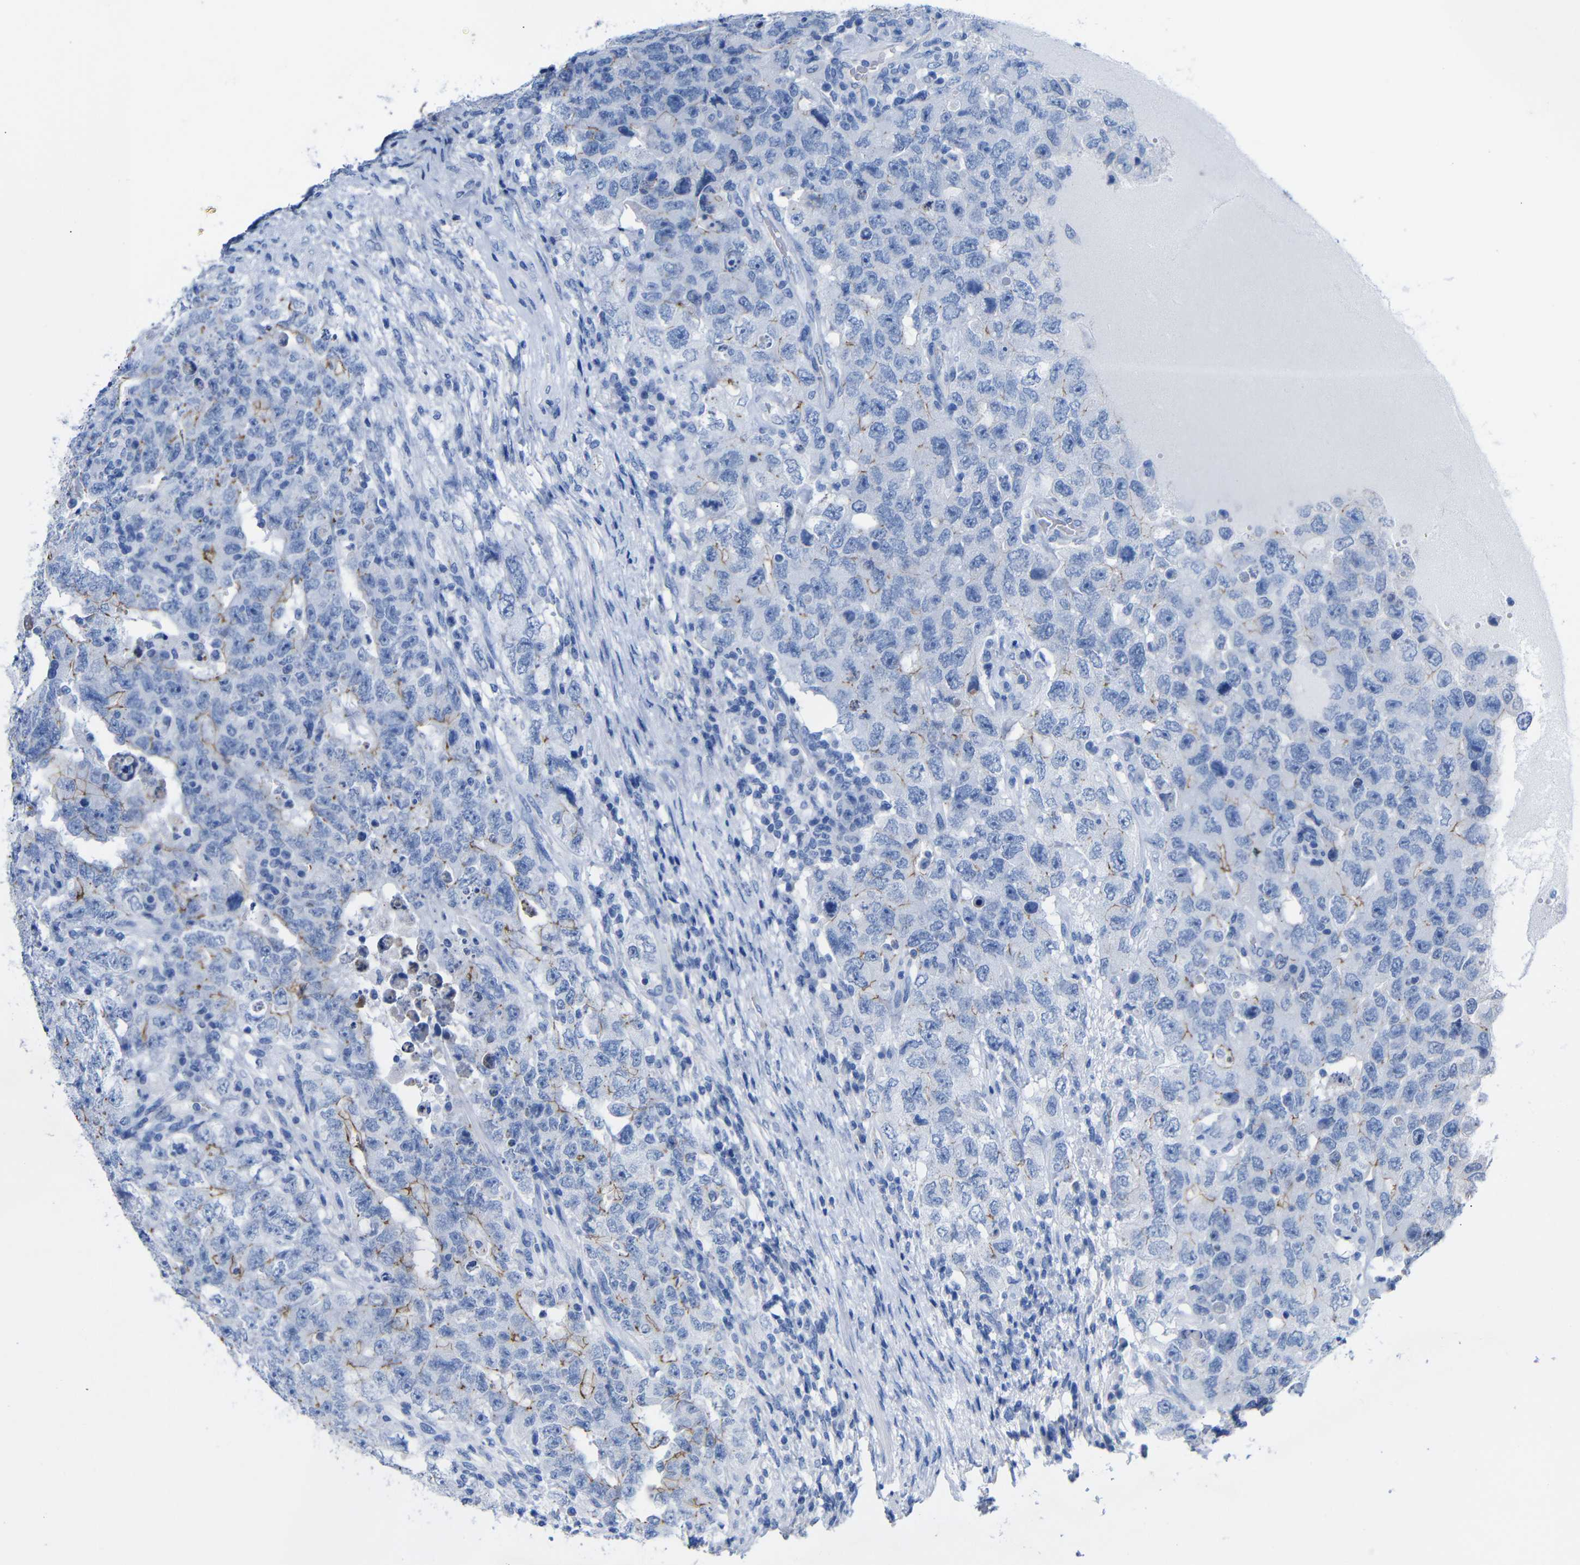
{"staining": {"intensity": "negative", "quantity": "none", "location": "none"}, "tissue": "testis cancer", "cell_type": "Tumor cells", "image_type": "cancer", "snomed": [{"axis": "morphology", "description": "Carcinoma, Embryonal, NOS"}, {"axis": "topography", "description": "Testis"}], "caption": "DAB (3,3'-diaminobenzidine) immunohistochemical staining of human embryonal carcinoma (testis) reveals no significant expression in tumor cells.", "gene": "CGNL1", "patient": {"sex": "male", "age": 26}}